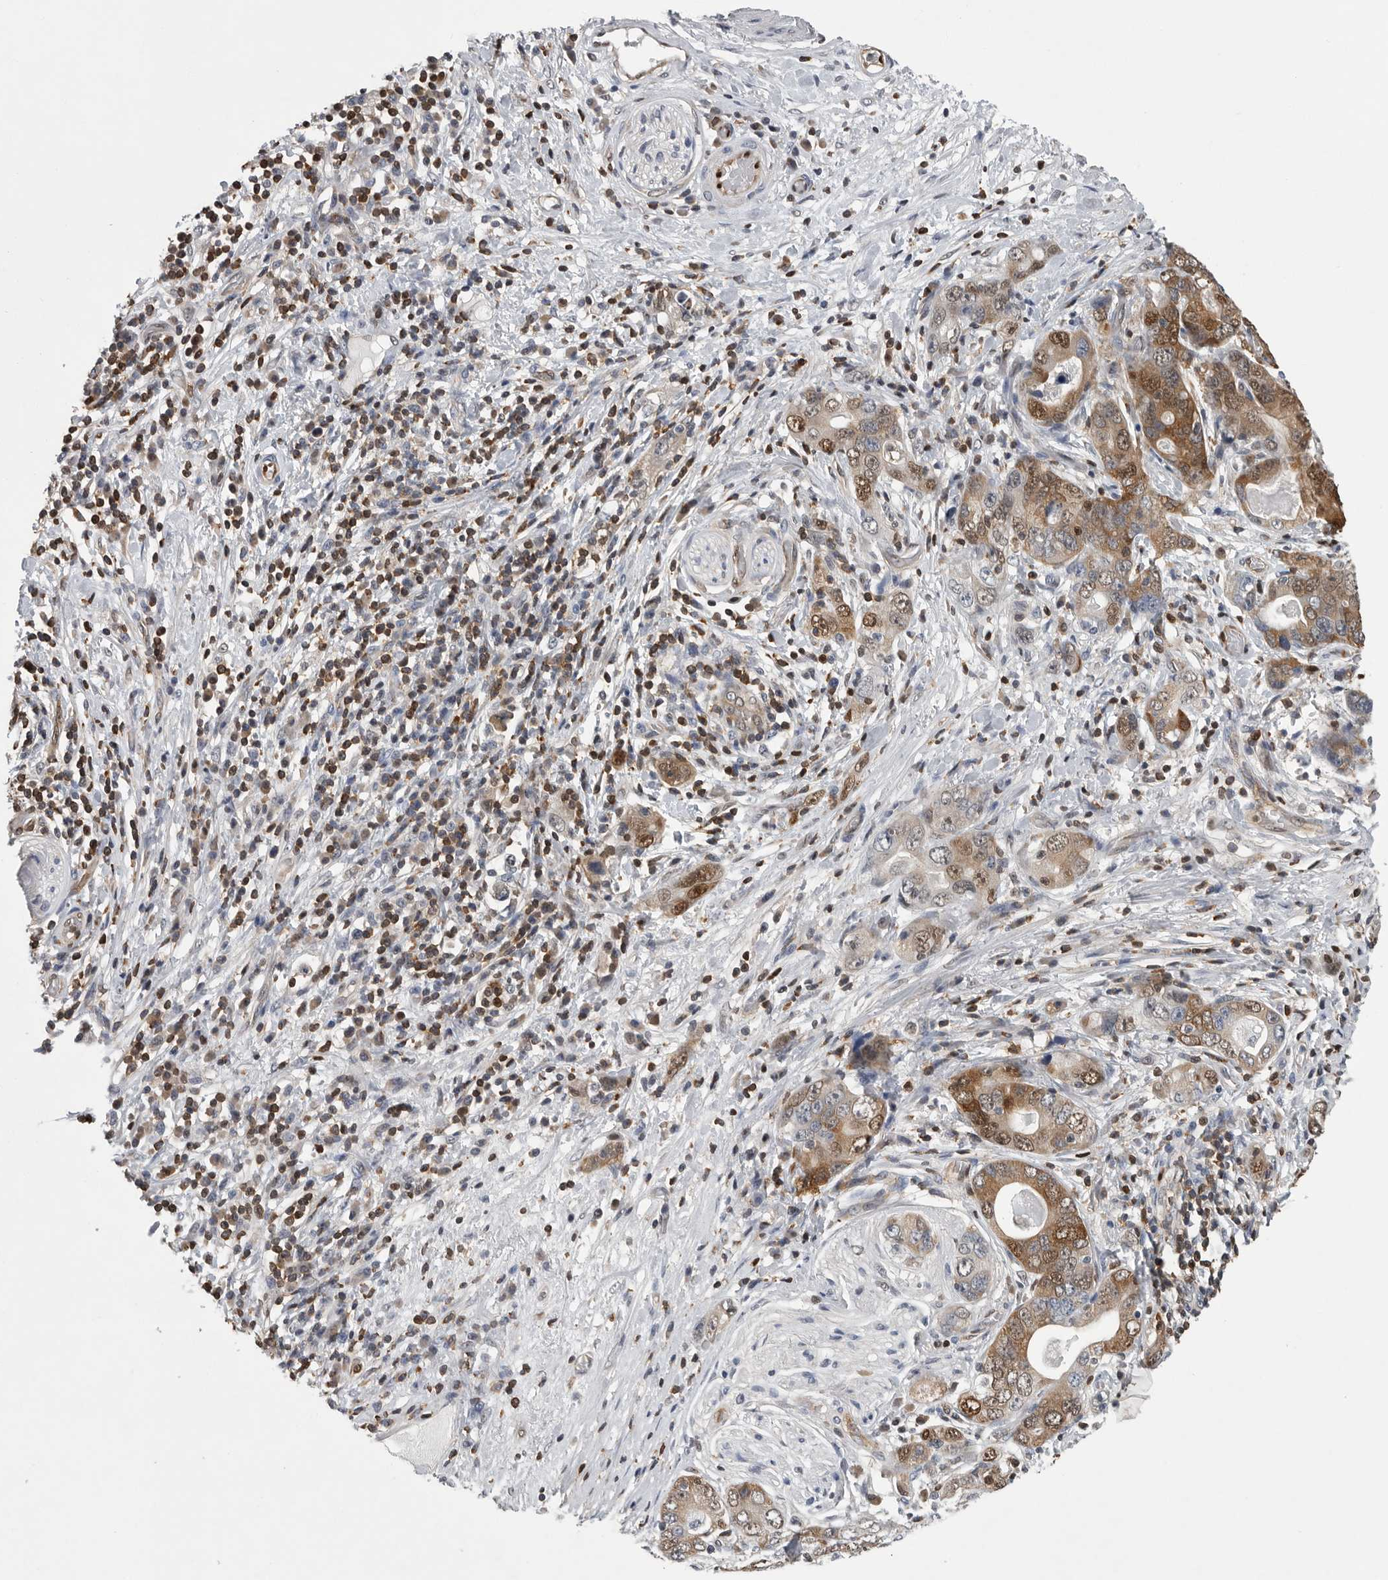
{"staining": {"intensity": "moderate", "quantity": ">75%", "location": "cytoplasmic/membranous,nuclear"}, "tissue": "stomach cancer", "cell_type": "Tumor cells", "image_type": "cancer", "snomed": [{"axis": "morphology", "description": "Adenocarcinoma, NOS"}, {"axis": "topography", "description": "Stomach, lower"}], "caption": "Immunohistochemistry (IHC) micrograph of adenocarcinoma (stomach) stained for a protein (brown), which exhibits medium levels of moderate cytoplasmic/membranous and nuclear positivity in approximately >75% of tumor cells.", "gene": "PDCD4", "patient": {"sex": "female", "age": 93}}